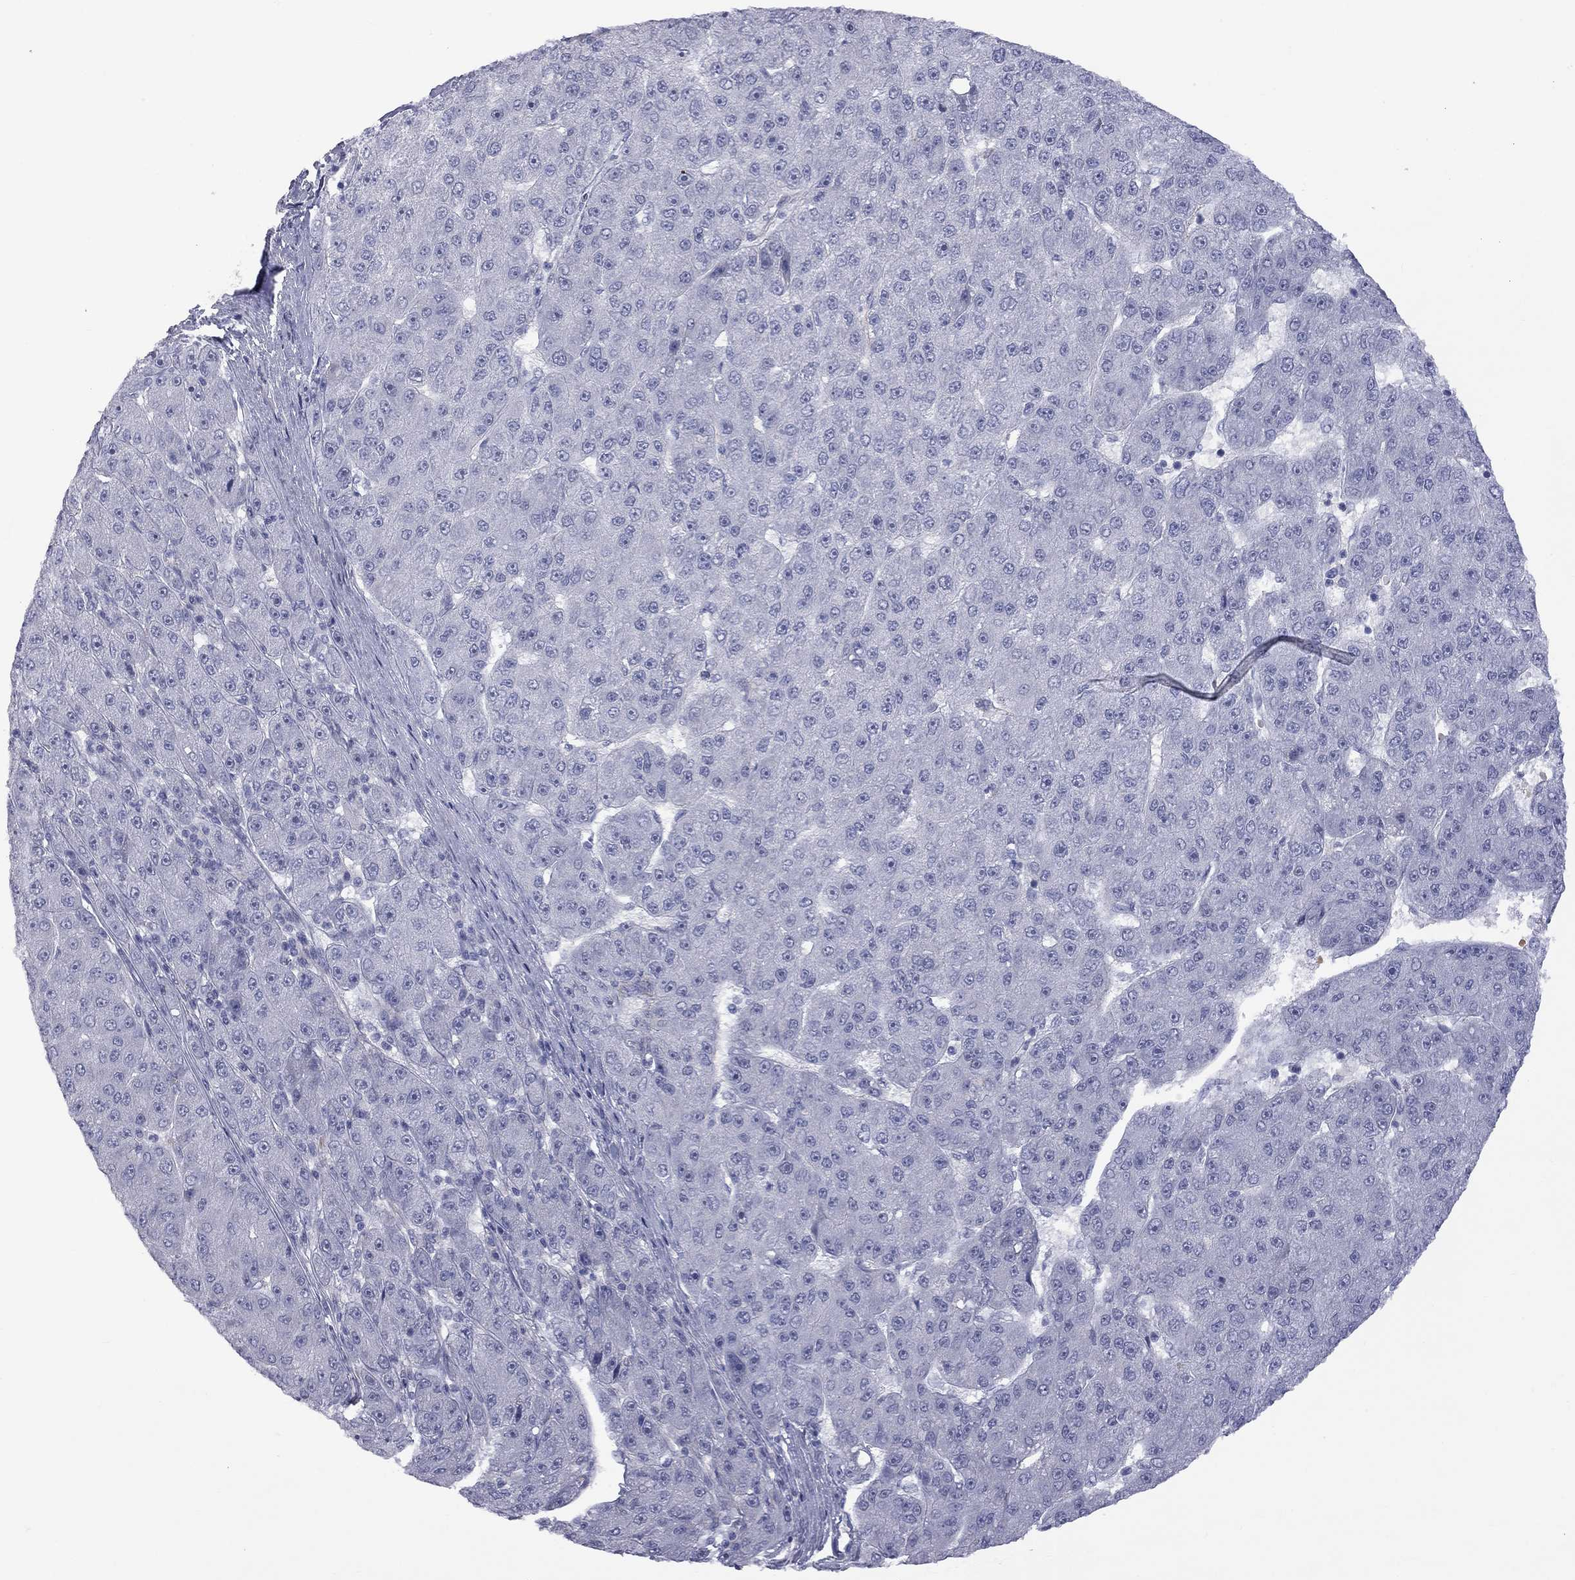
{"staining": {"intensity": "negative", "quantity": "none", "location": "none"}, "tissue": "liver cancer", "cell_type": "Tumor cells", "image_type": "cancer", "snomed": [{"axis": "morphology", "description": "Carcinoma, Hepatocellular, NOS"}, {"axis": "topography", "description": "Liver"}], "caption": "Liver cancer (hepatocellular carcinoma) stained for a protein using immunohistochemistry (IHC) shows no positivity tumor cells.", "gene": "GSG1L", "patient": {"sex": "male", "age": 67}}